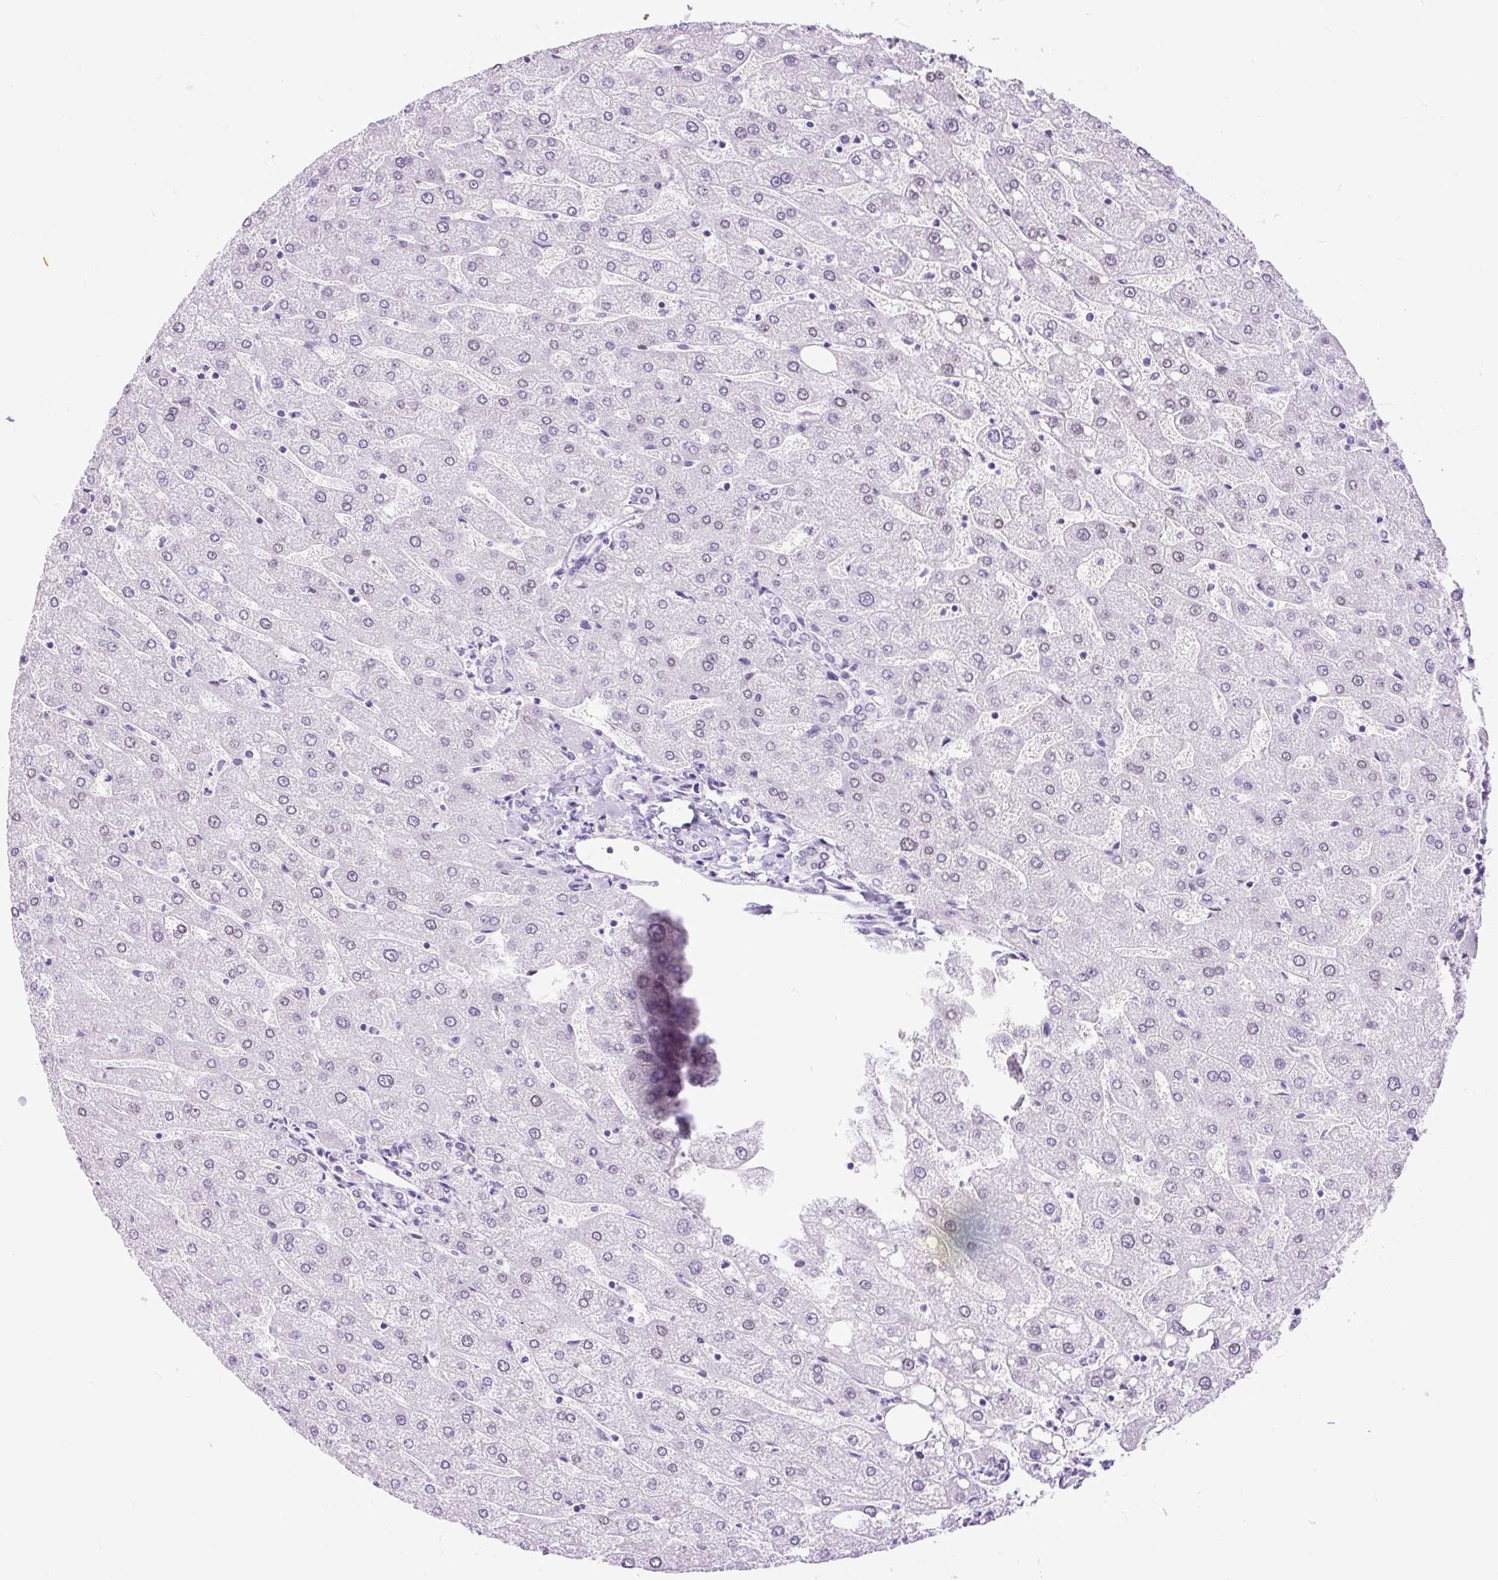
{"staining": {"intensity": "negative", "quantity": "none", "location": "none"}, "tissue": "liver", "cell_type": "Cholangiocytes", "image_type": "normal", "snomed": [{"axis": "morphology", "description": "Normal tissue, NOS"}, {"axis": "topography", "description": "Liver"}], "caption": "The histopathology image exhibits no staining of cholangiocytes in benign liver.", "gene": "RACGAP1", "patient": {"sex": "male", "age": 67}}